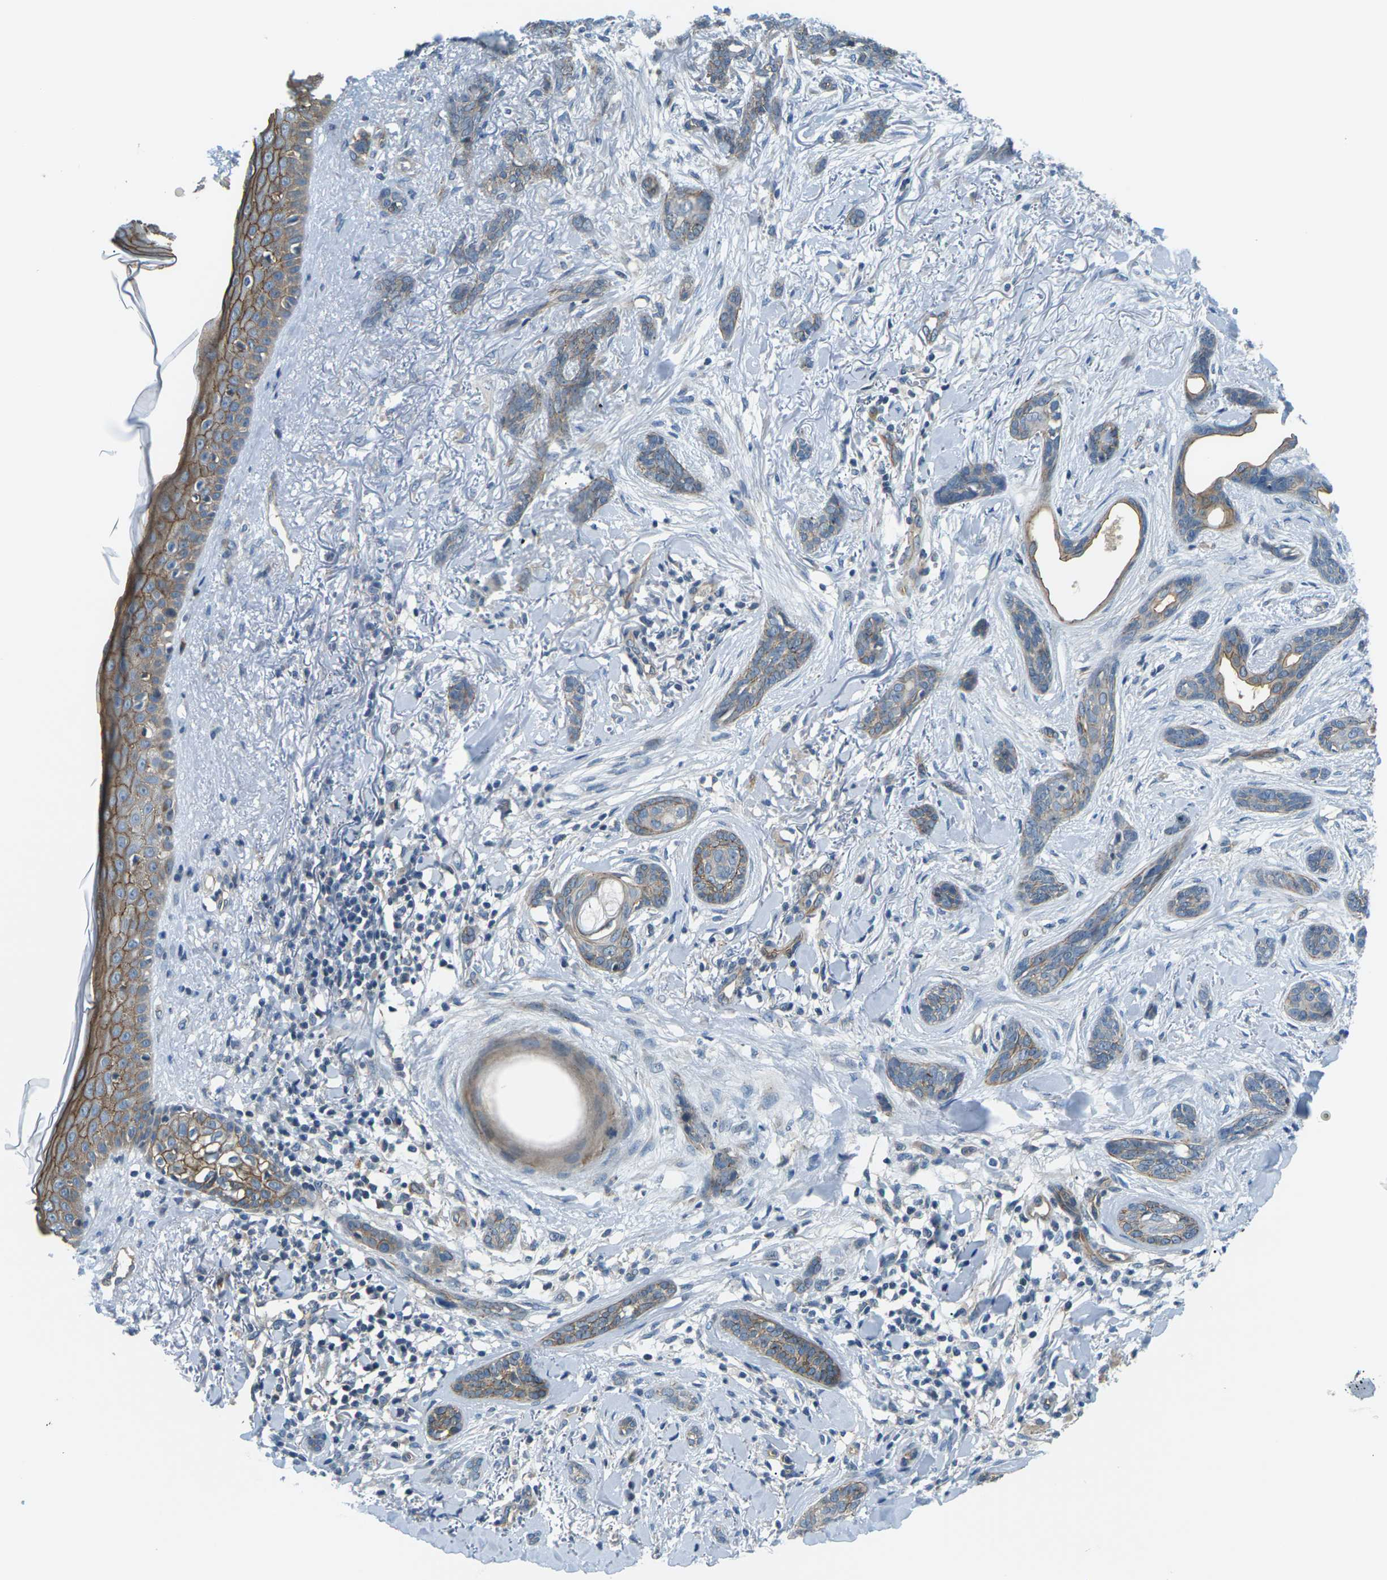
{"staining": {"intensity": "moderate", "quantity": "<25%", "location": "cytoplasmic/membranous"}, "tissue": "skin cancer", "cell_type": "Tumor cells", "image_type": "cancer", "snomed": [{"axis": "morphology", "description": "Basal cell carcinoma"}, {"axis": "morphology", "description": "Adnexal tumor, benign"}, {"axis": "topography", "description": "Skin"}], "caption": "Brown immunohistochemical staining in skin basal cell carcinoma reveals moderate cytoplasmic/membranous staining in about <25% of tumor cells.", "gene": "SLC13A3", "patient": {"sex": "female", "age": 42}}